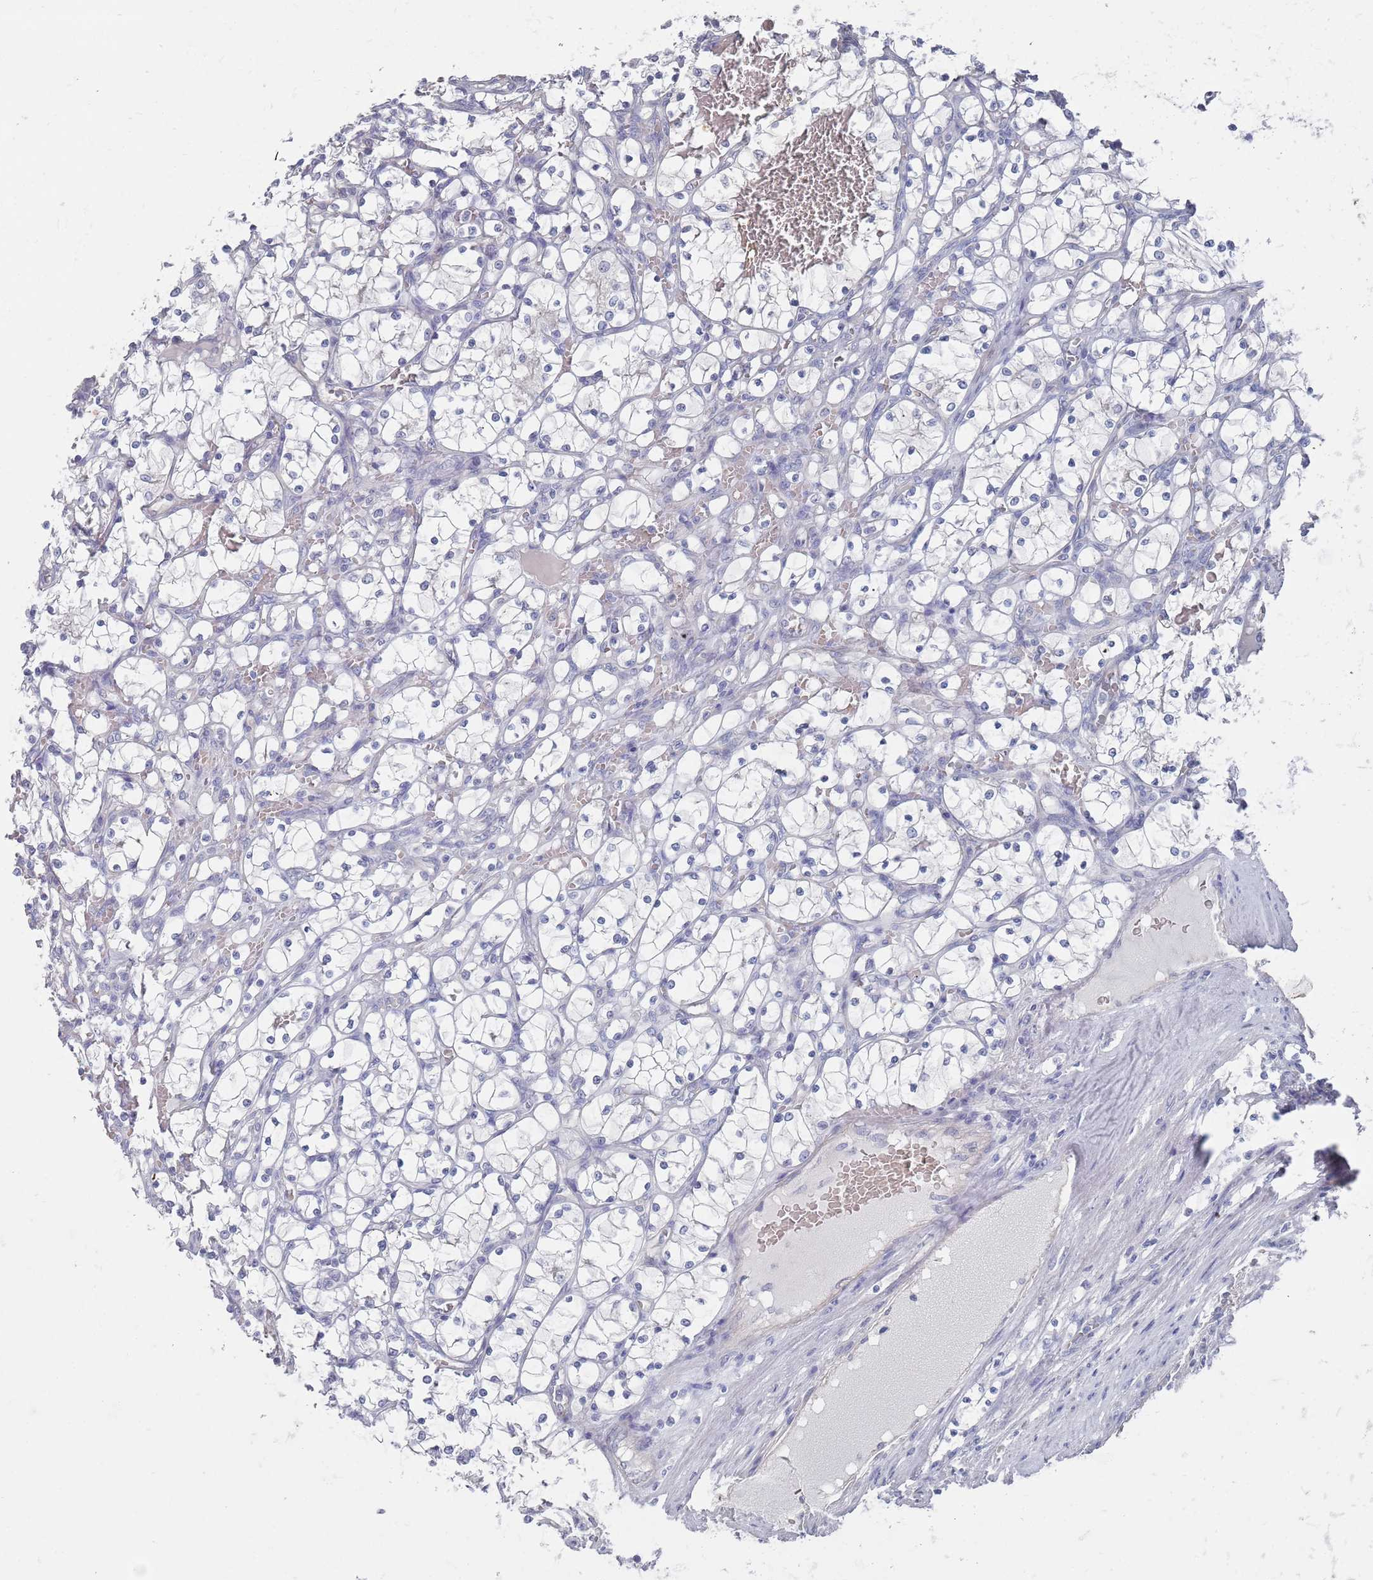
{"staining": {"intensity": "negative", "quantity": "none", "location": "none"}, "tissue": "renal cancer", "cell_type": "Tumor cells", "image_type": "cancer", "snomed": [{"axis": "morphology", "description": "Adenocarcinoma, NOS"}, {"axis": "topography", "description": "Kidney"}], "caption": "Renal cancer (adenocarcinoma) was stained to show a protein in brown. There is no significant staining in tumor cells.", "gene": "TMCO3", "patient": {"sex": "female", "age": 69}}